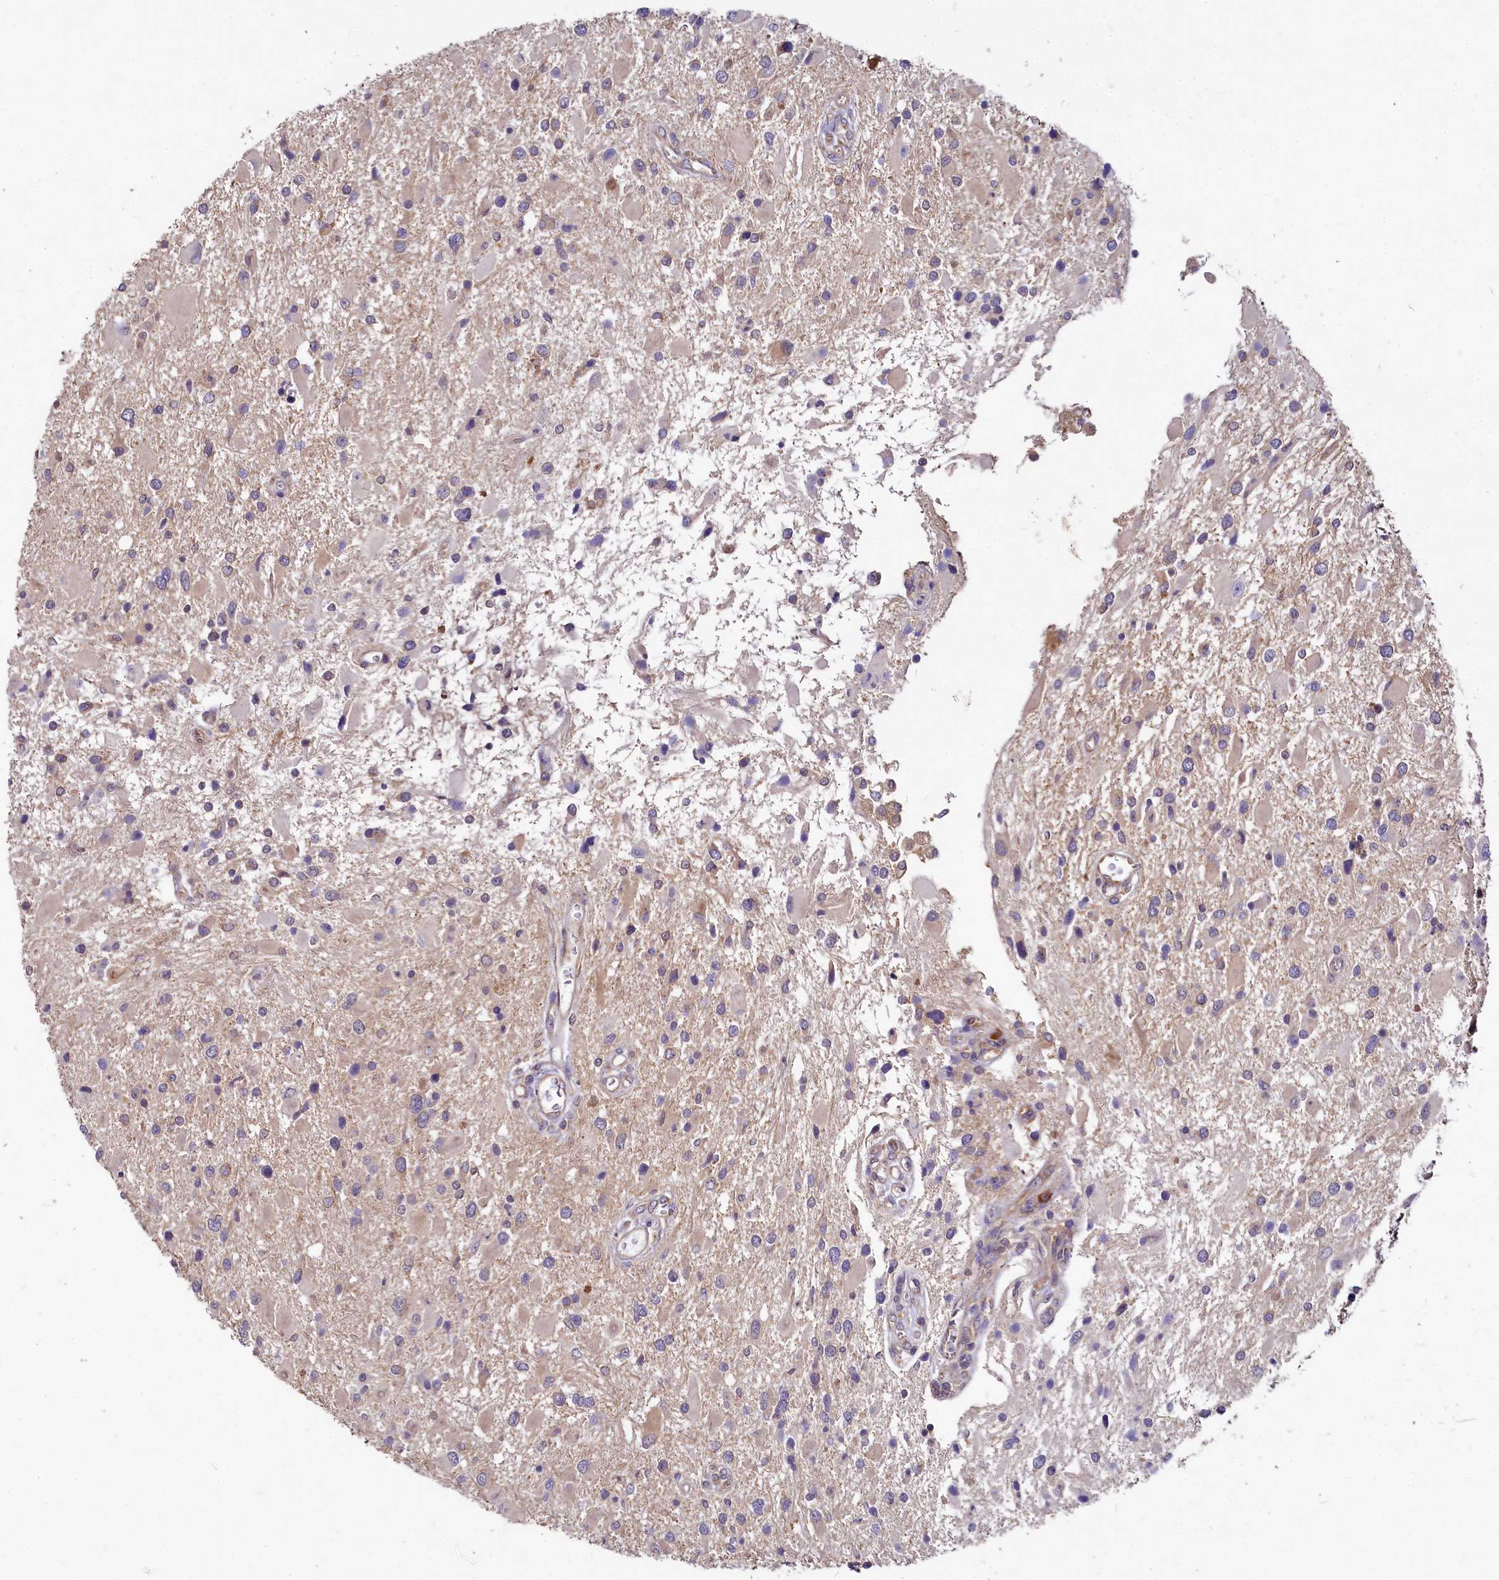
{"staining": {"intensity": "weak", "quantity": "25%-75%", "location": "cytoplasmic/membranous"}, "tissue": "glioma", "cell_type": "Tumor cells", "image_type": "cancer", "snomed": [{"axis": "morphology", "description": "Glioma, malignant, High grade"}, {"axis": "topography", "description": "Brain"}], "caption": "The immunohistochemical stain highlights weak cytoplasmic/membranous expression in tumor cells of malignant glioma (high-grade) tissue. The staining was performed using DAB (3,3'-diaminobenzidine) to visualize the protein expression in brown, while the nuclei were stained in blue with hematoxylin (Magnification: 20x).", "gene": "EIF2B2", "patient": {"sex": "male", "age": 53}}